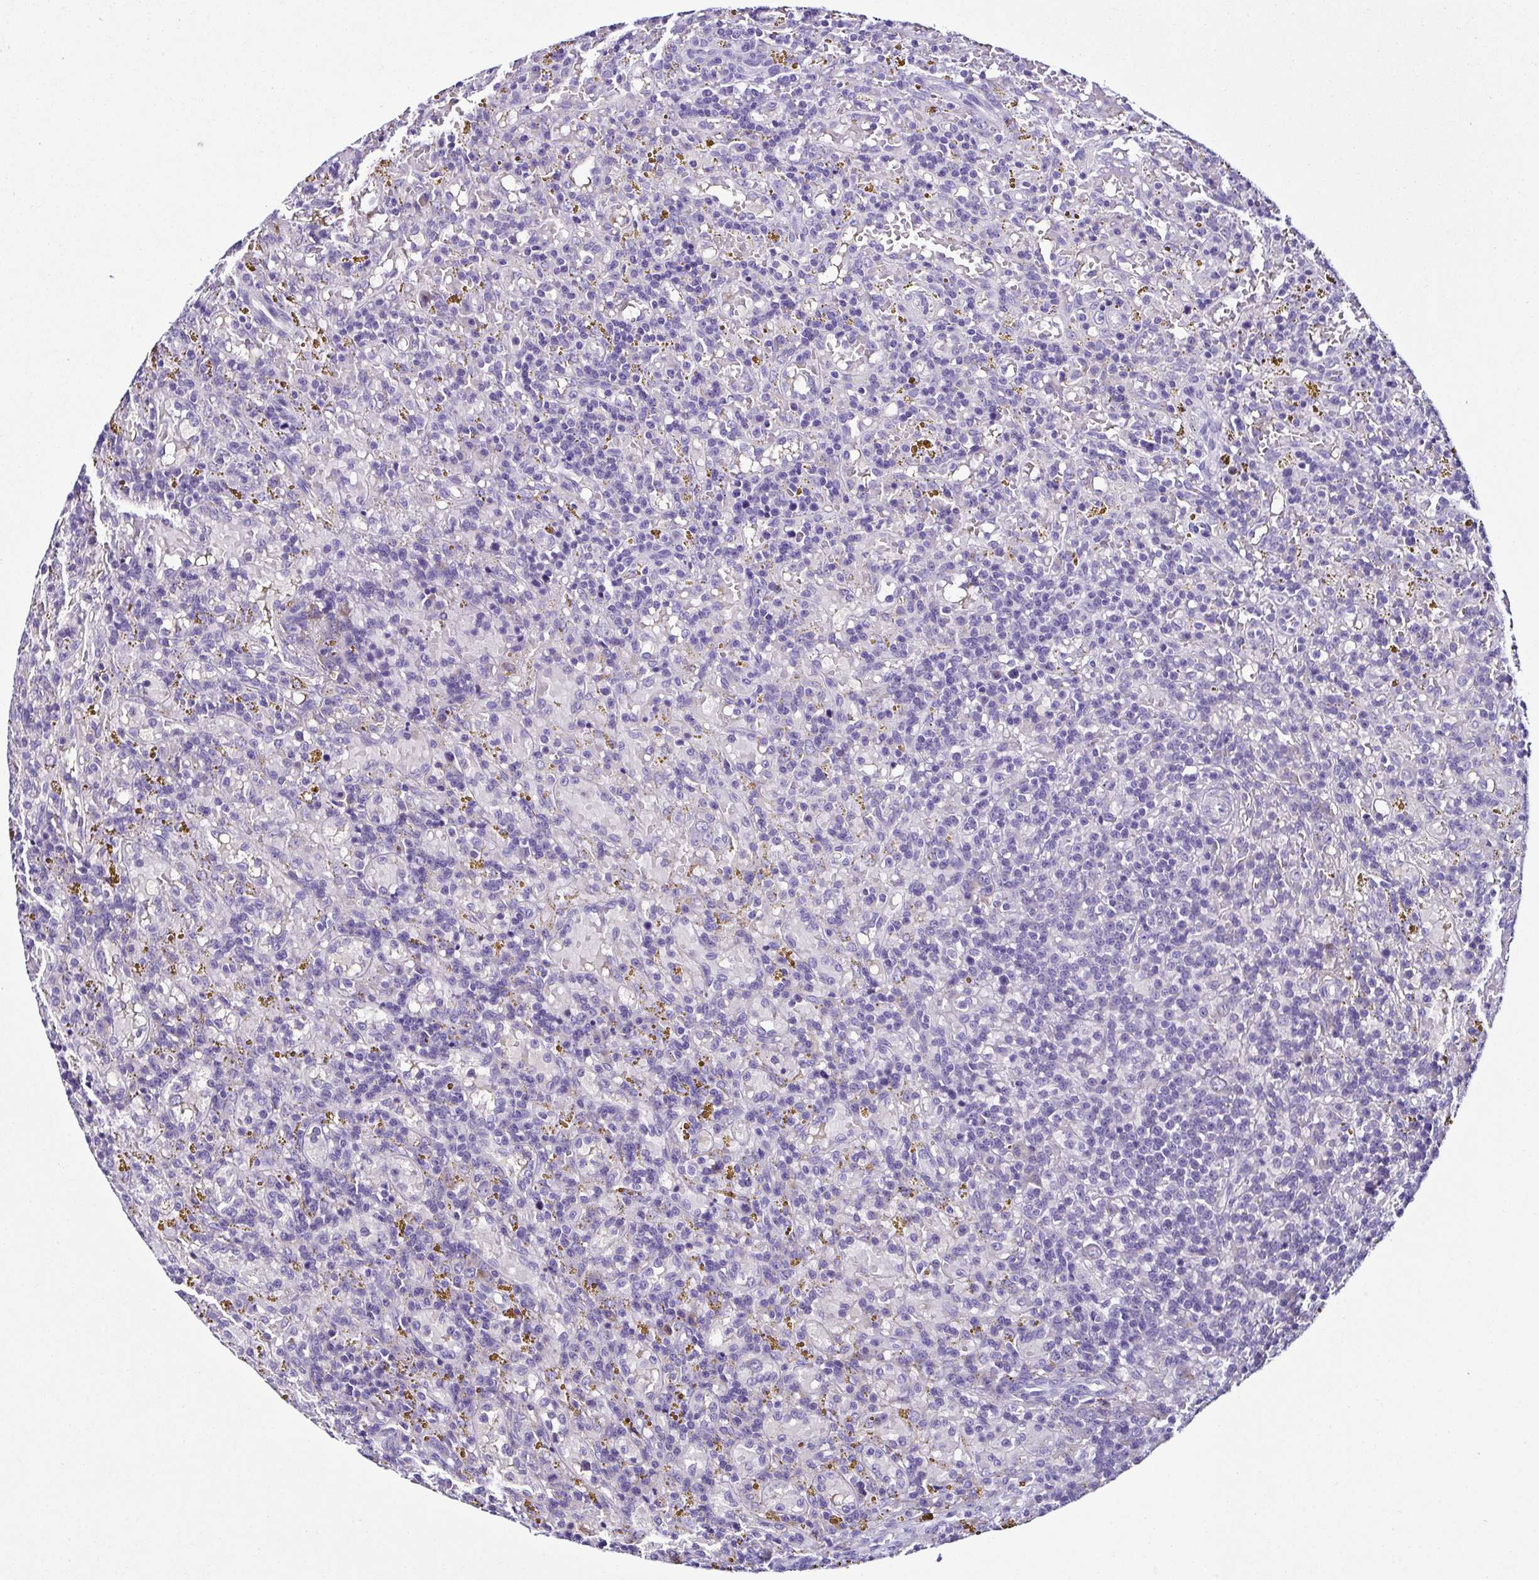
{"staining": {"intensity": "negative", "quantity": "none", "location": "none"}, "tissue": "lymphoma", "cell_type": "Tumor cells", "image_type": "cancer", "snomed": [{"axis": "morphology", "description": "Malignant lymphoma, non-Hodgkin's type, Low grade"}, {"axis": "topography", "description": "Spleen"}], "caption": "An IHC micrograph of low-grade malignant lymphoma, non-Hodgkin's type is shown. There is no staining in tumor cells of low-grade malignant lymphoma, non-Hodgkin's type.", "gene": "SRL", "patient": {"sex": "female", "age": 65}}